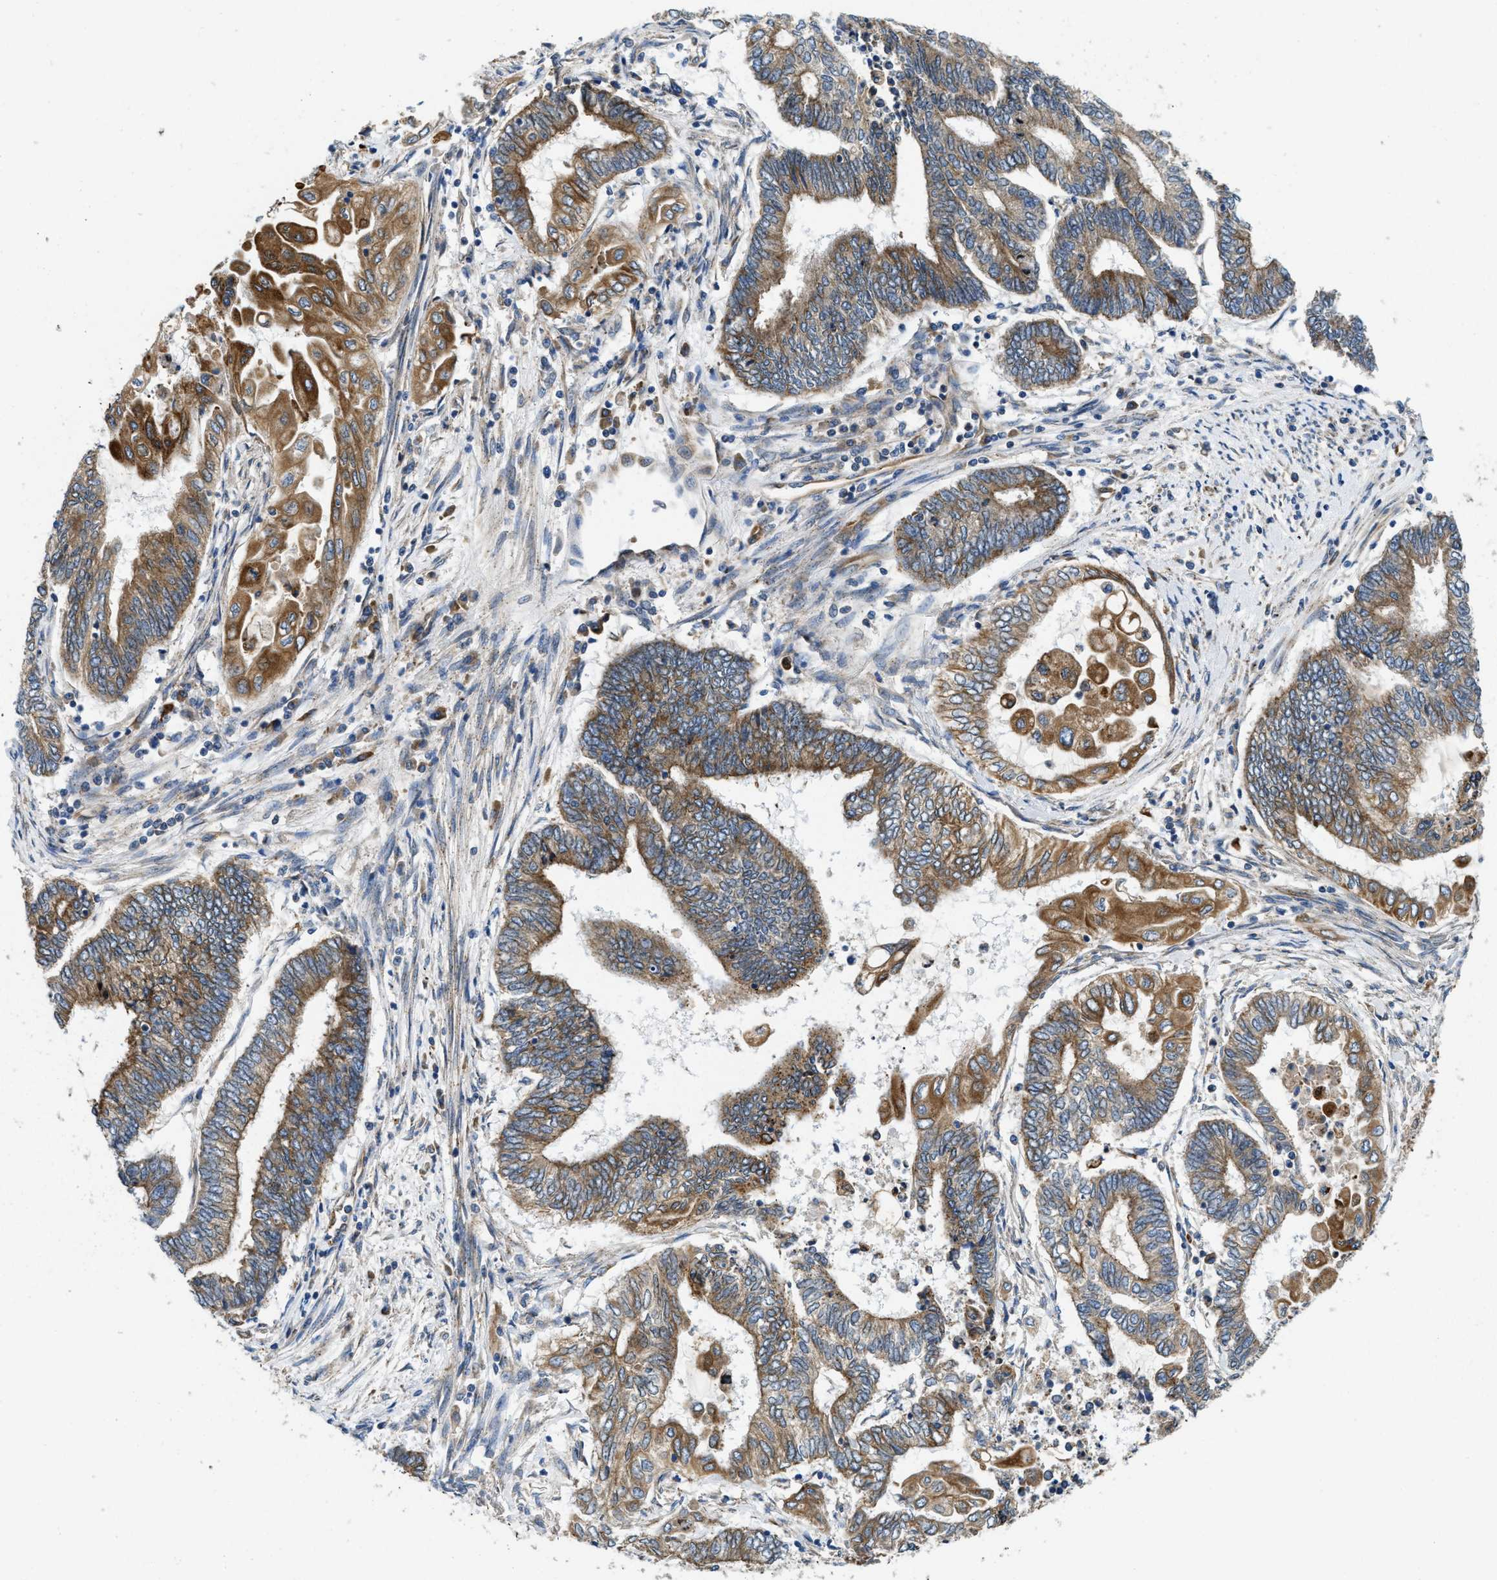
{"staining": {"intensity": "strong", "quantity": "25%-75%", "location": "cytoplasmic/membranous"}, "tissue": "endometrial cancer", "cell_type": "Tumor cells", "image_type": "cancer", "snomed": [{"axis": "morphology", "description": "Adenocarcinoma, NOS"}, {"axis": "topography", "description": "Uterus"}, {"axis": "topography", "description": "Endometrium"}], "caption": "A brown stain labels strong cytoplasmic/membranous expression of a protein in adenocarcinoma (endometrial) tumor cells.", "gene": "HSD17B12", "patient": {"sex": "female", "age": 70}}